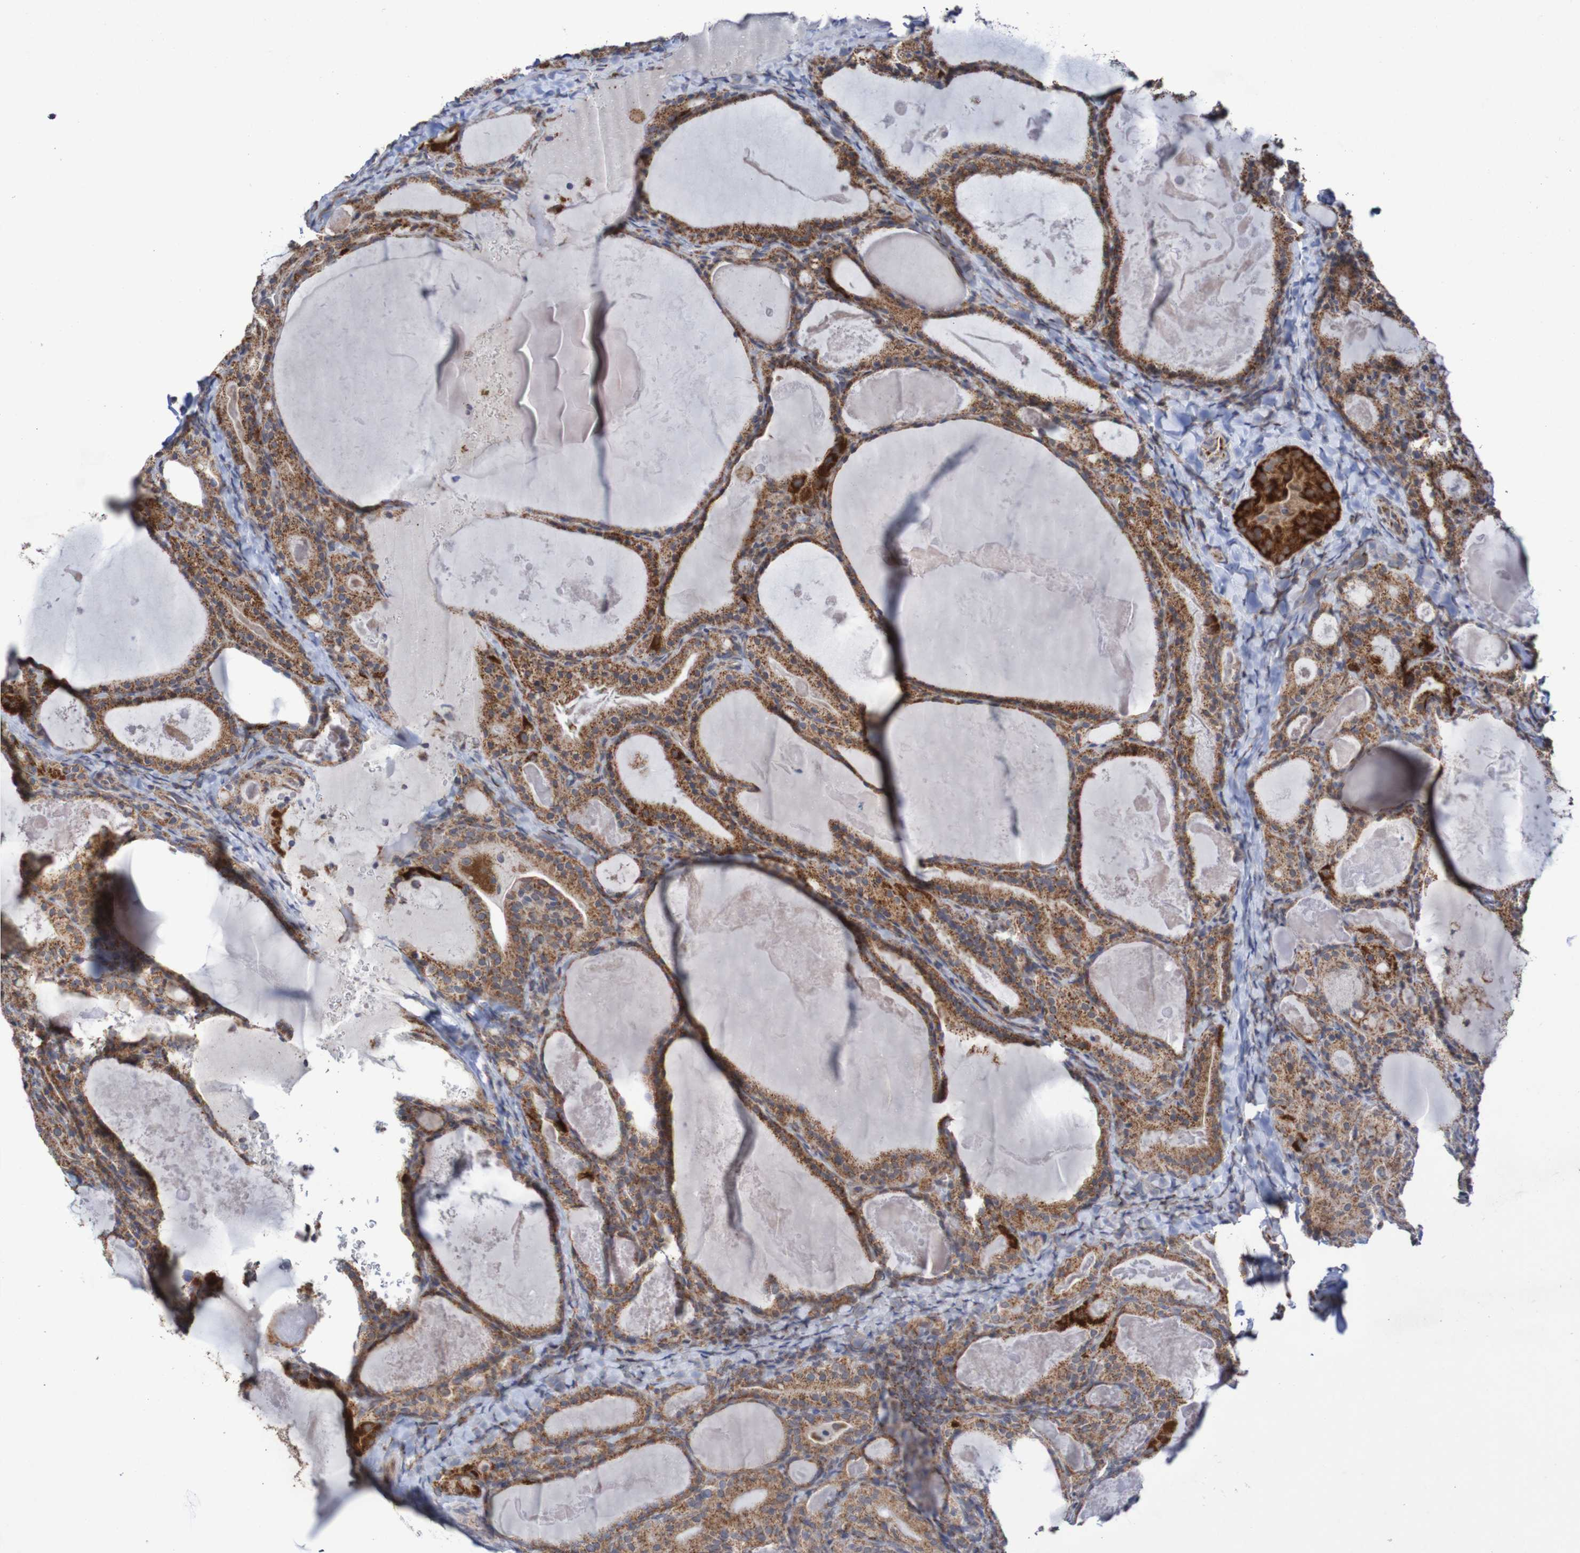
{"staining": {"intensity": "strong", "quantity": ">75%", "location": "cytoplasmic/membranous"}, "tissue": "thyroid cancer", "cell_type": "Tumor cells", "image_type": "cancer", "snomed": [{"axis": "morphology", "description": "Papillary adenocarcinoma, NOS"}, {"axis": "topography", "description": "Thyroid gland"}], "caption": "This micrograph reveals thyroid cancer (papillary adenocarcinoma) stained with IHC to label a protein in brown. The cytoplasmic/membranous of tumor cells show strong positivity for the protein. Nuclei are counter-stained blue.", "gene": "DVL1", "patient": {"sex": "female", "age": 42}}